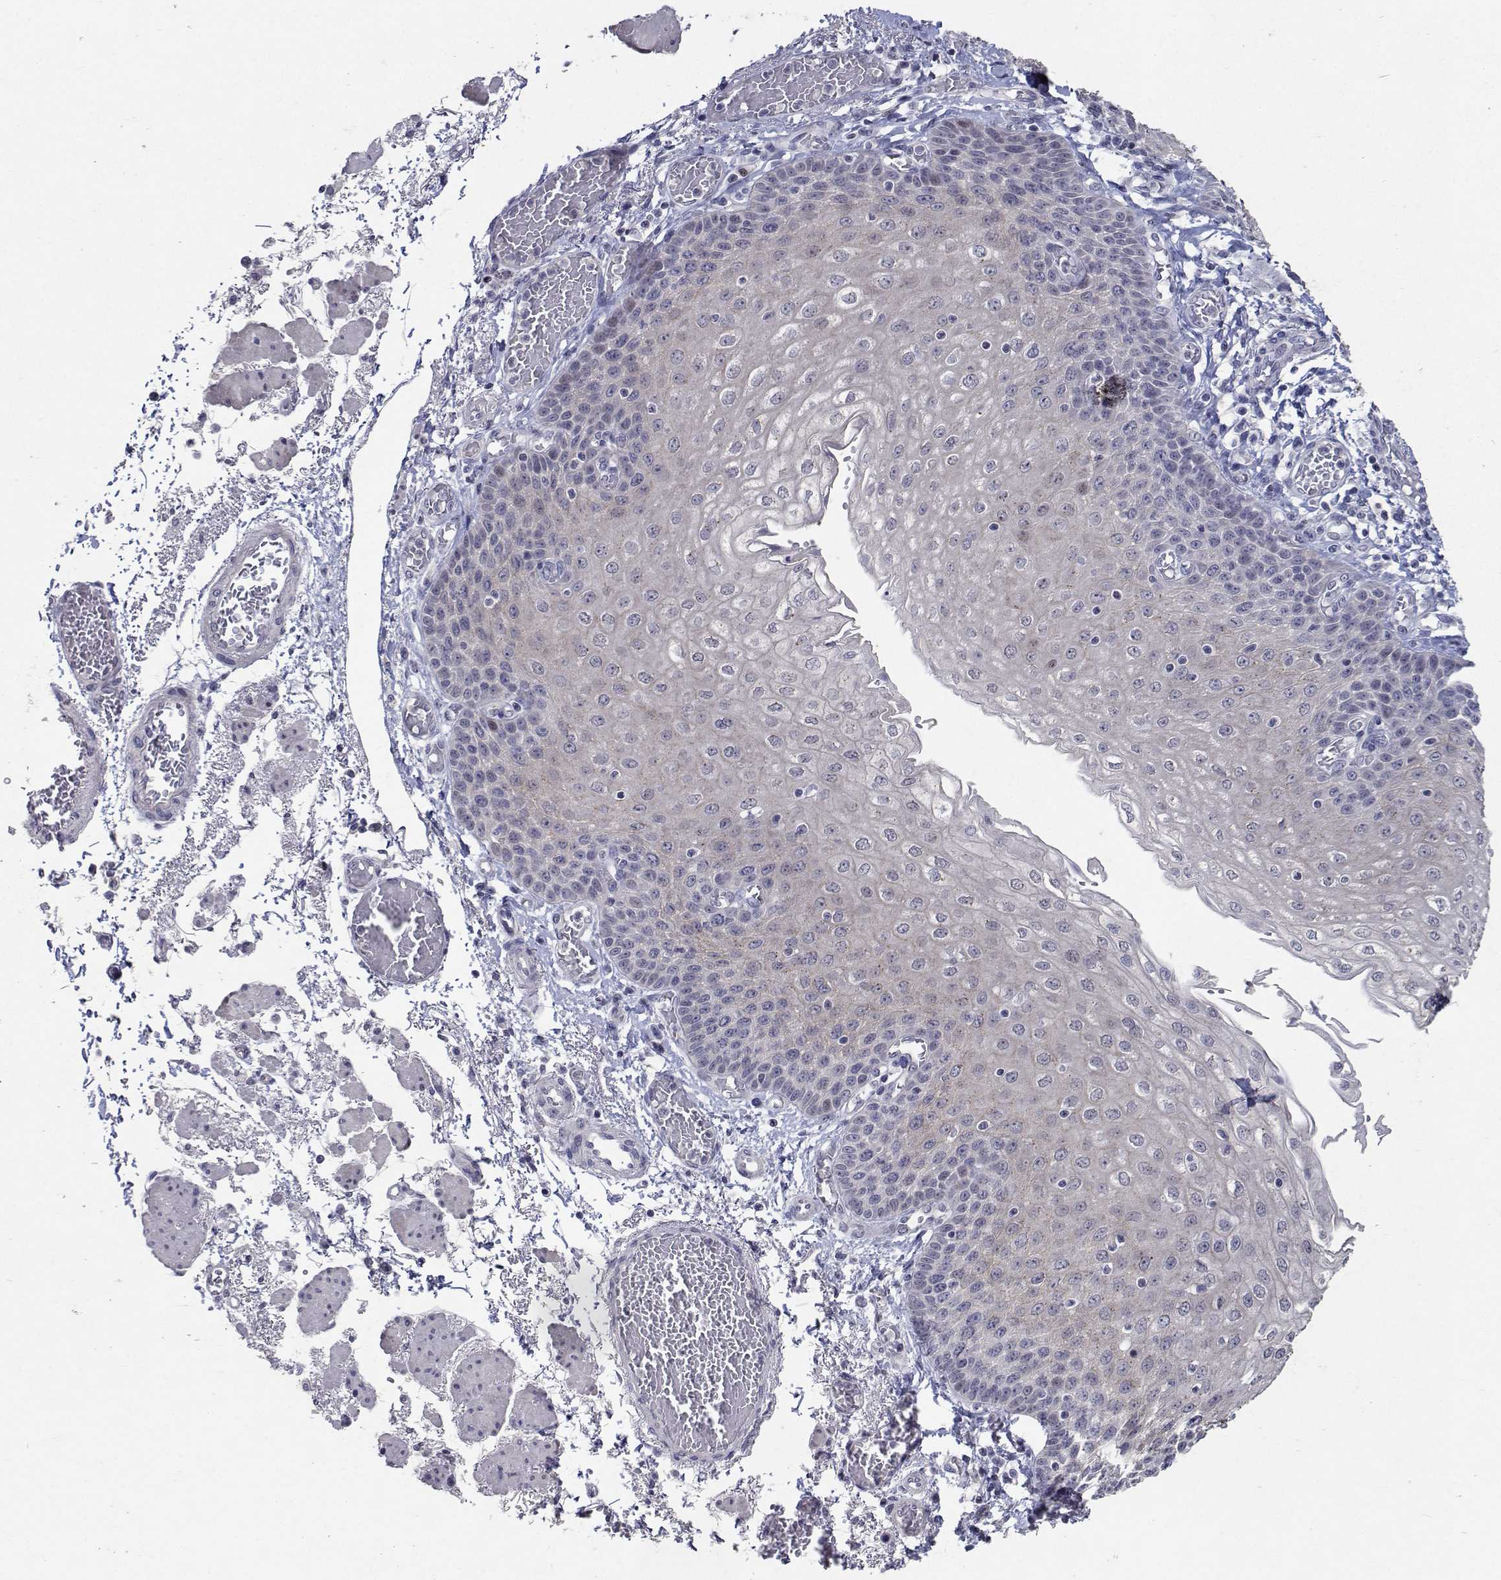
{"staining": {"intensity": "weak", "quantity": "<25%", "location": "nuclear"}, "tissue": "esophagus", "cell_type": "Squamous epithelial cells", "image_type": "normal", "snomed": [{"axis": "morphology", "description": "Normal tissue, NOS"}, {"axis": "morphology", "description": "Adenocarcinoma, NOS"}, {"axis": "topography", "description": "Esophagus"}], "caption": "DAB immunohistochemical staining of benign esophagus shows no significant positivity in squamous epithelial cells.", "gene": "RBPJL", "patient": {"sex": "male", "age": 81}}